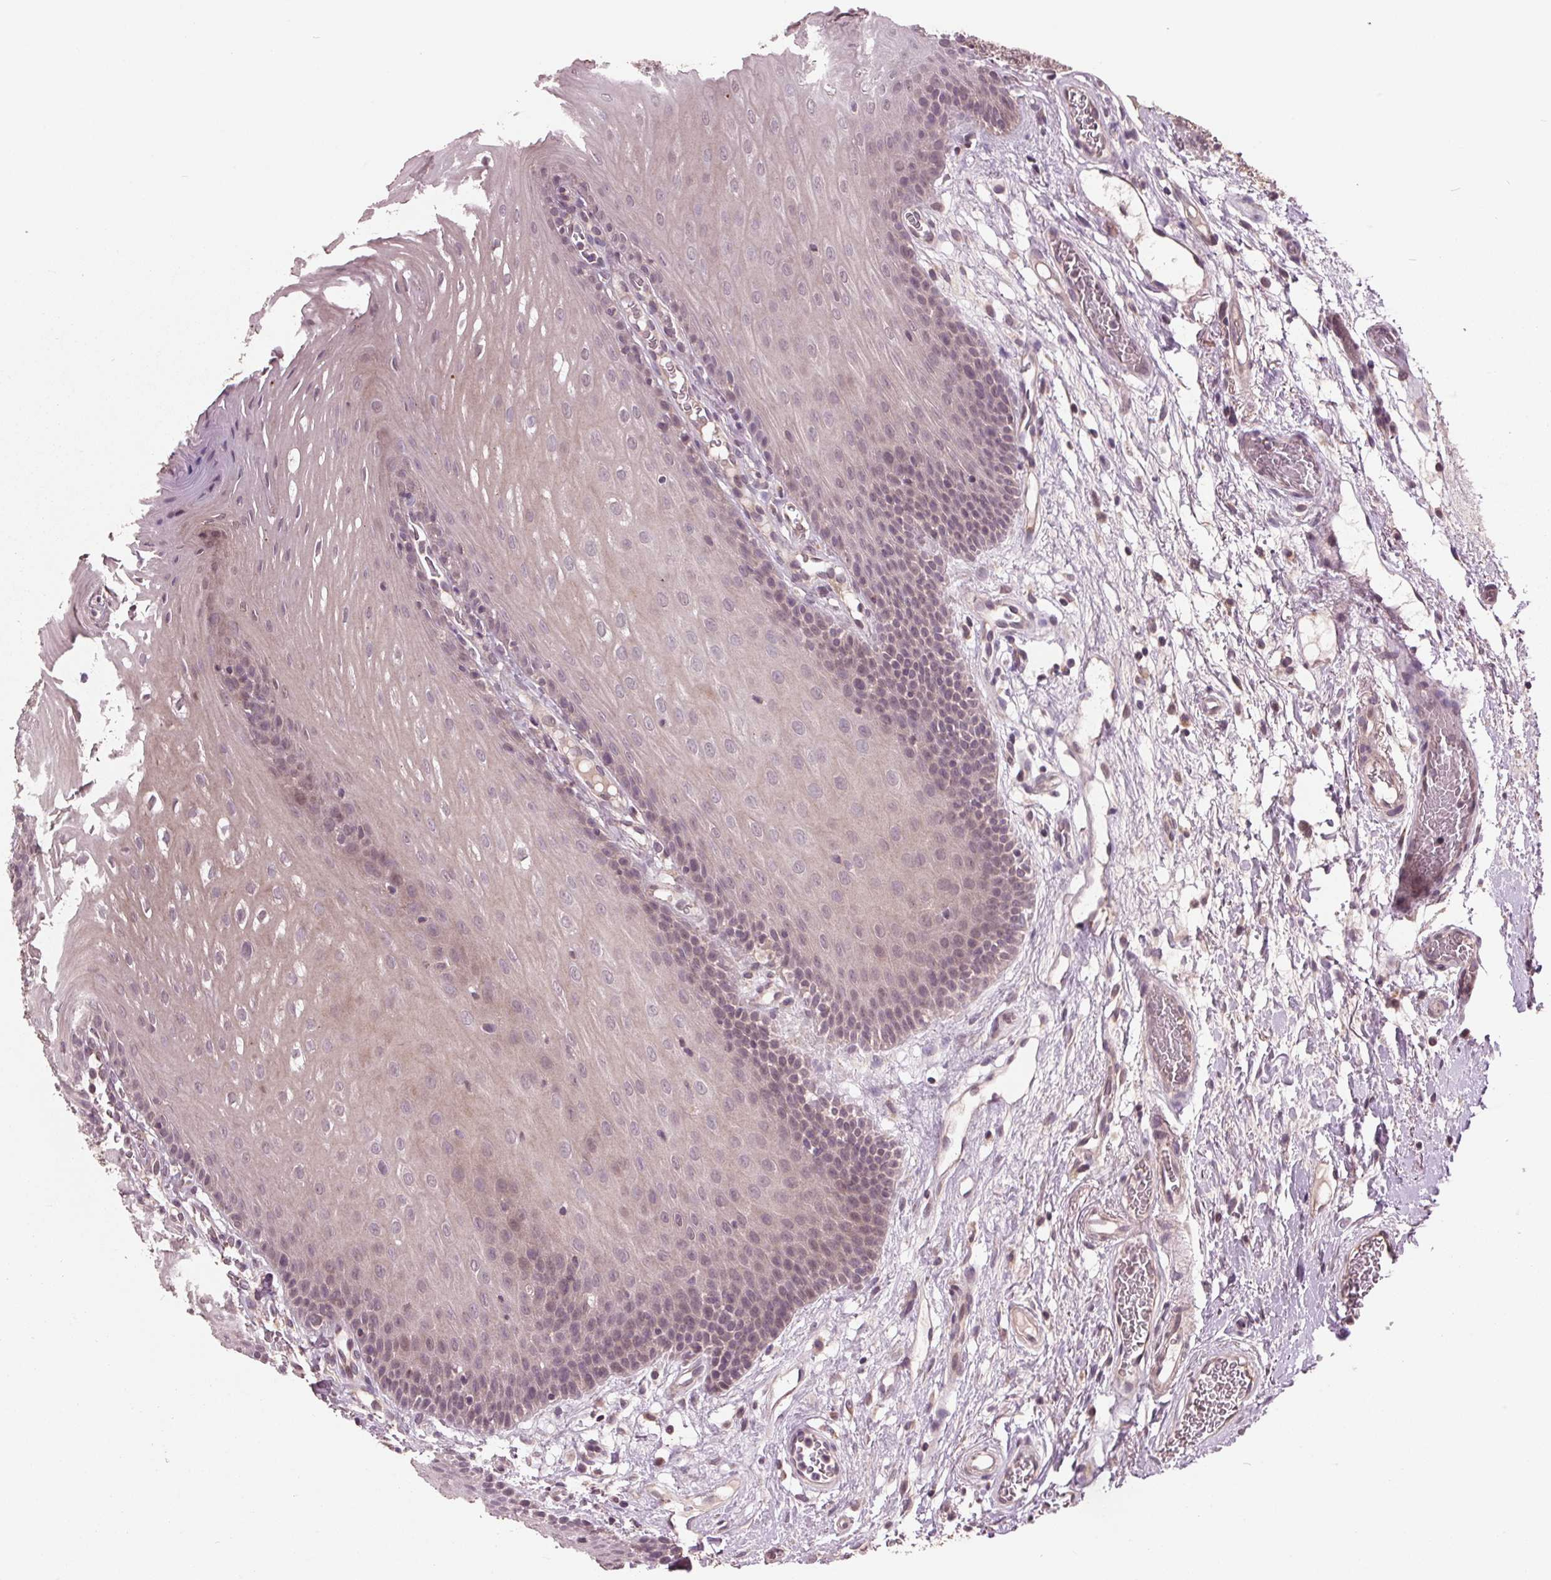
{"staining": {"intensity": "weak", "quantity": "<25%", "location": "cytoplasmic/membranous"}, "tissue": "oral mucosa", "cell_type": "Squamous epithelial cells", "image_type": "normal", "snomed": [{"axis": "morphology", "description": "Normal tissue, NOS"}, {"axis": "morphology", "description": "Squamous cell carcinoma, NOS"}, {"axis": "topography", "description": "Oral tissue"}, {"axis": "topography", "description": "Head-Neck"}], "caption": "This image is of unremarkable oral mucosa stained with immunohistochemistry to label a protein in brown with the nuclei are counter-stained blue. There is no staining in squamous epithelial cells. (Brightfield microscopy of DAB IHC at high magnification).", "gene": "MAPK8", "patient": {"sex": "male", "age": 78}}